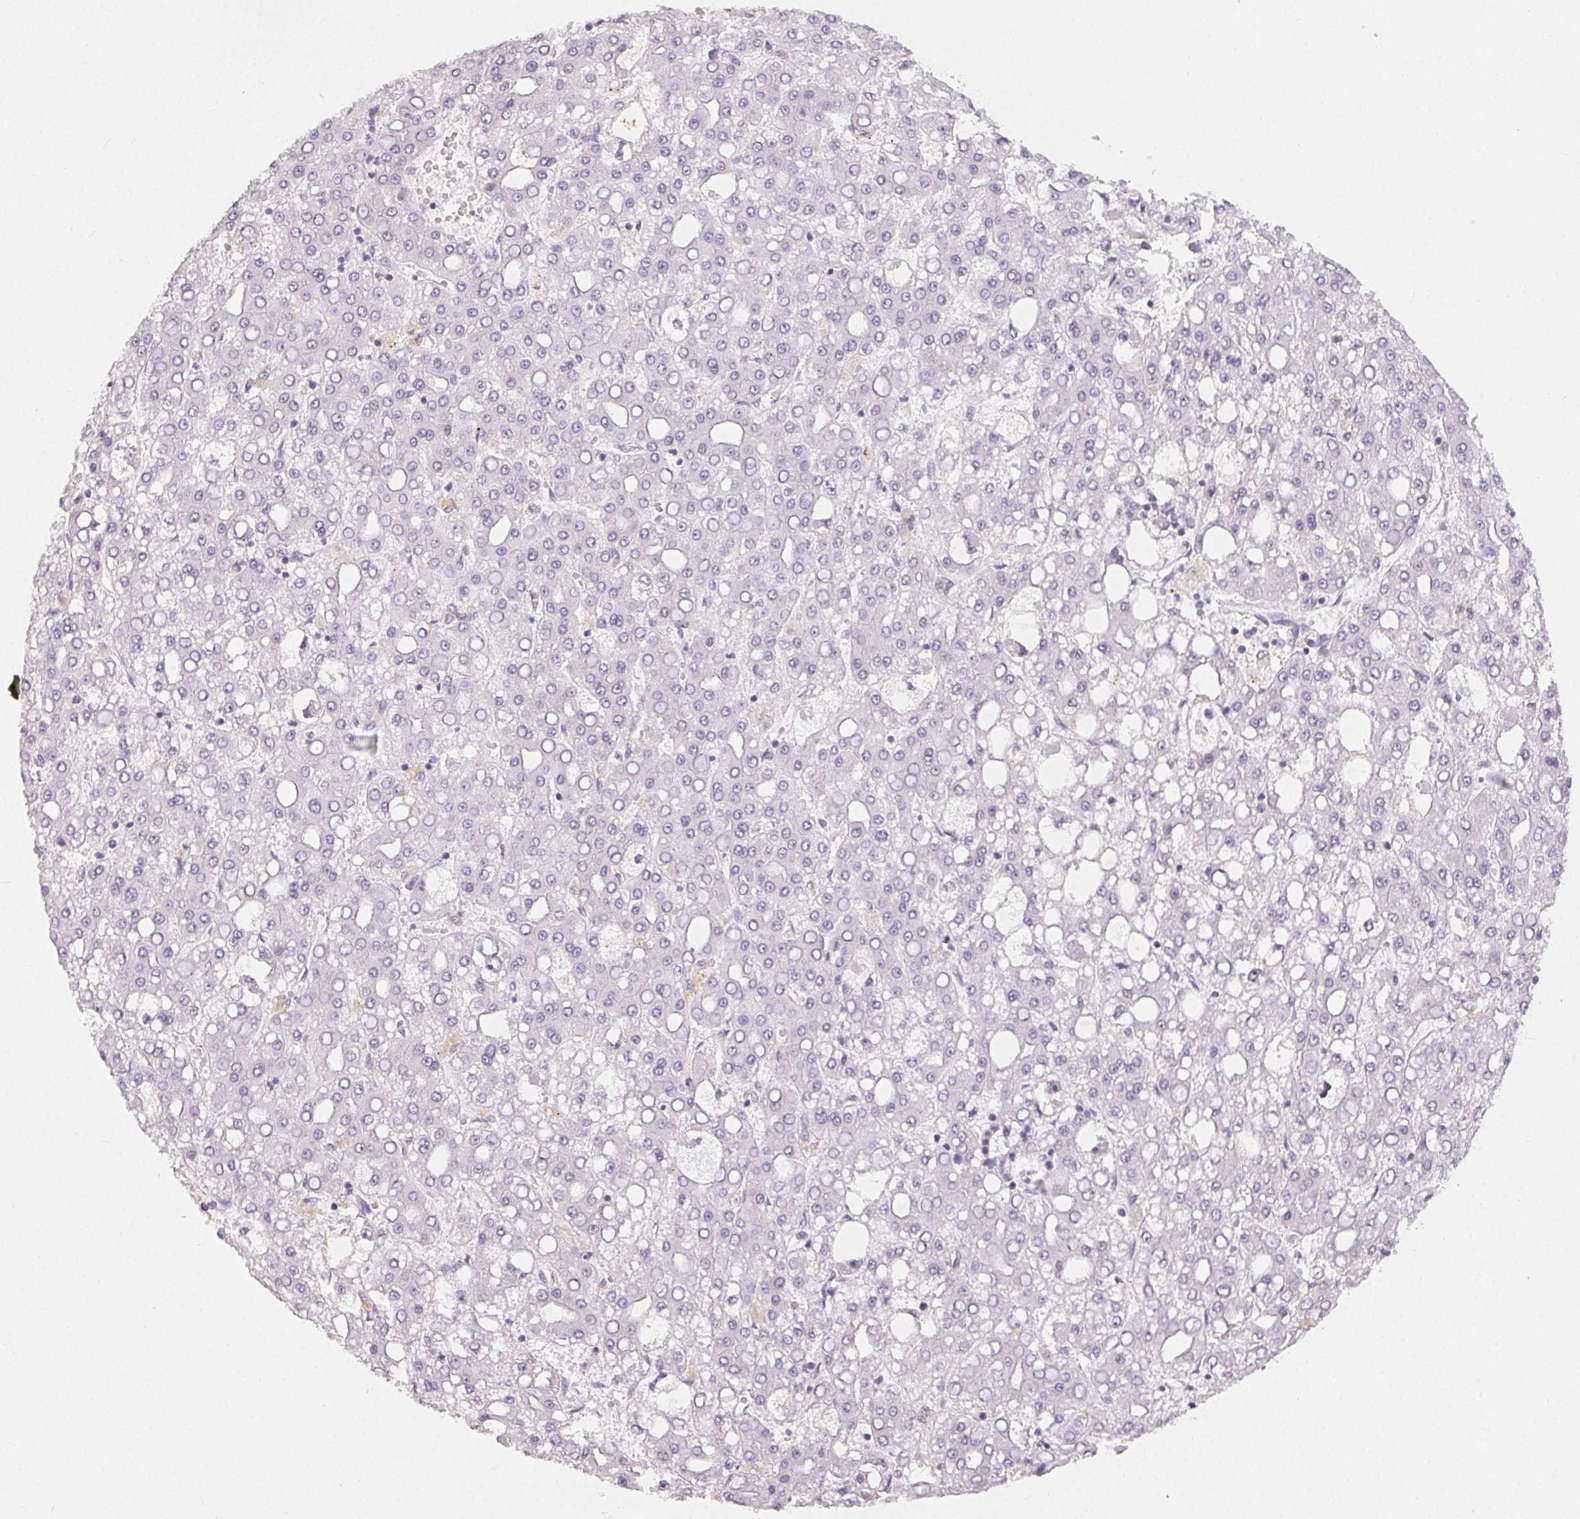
{"staining": {"intensity": "negative", "quantity": "none", "location": "none"}, "tissue": "liver cancer", "cell_type": "Tumor cells", "image_type": "cancer", "snomed": [{"axis": "morphology", "description": "Carcinoma, Hepatocellular, NOS"}, {"axis": "topography", "description": "Liver"}], "caption": "High power microscopy histopathology image of an immunohistochemistry (IHC) micrograph of liver cancer (hepatocellular carcinoma), revealing no significant positivity in tumor cells. (Stains: DAB (3,3'-diaminobenzidine) immunohistochemistry with hematoxylin counter stain, Microscopy: brightfield microscopy at high magnification).", "gene": "TMEM174", "patient": {"sex": "male", "age": 65}}